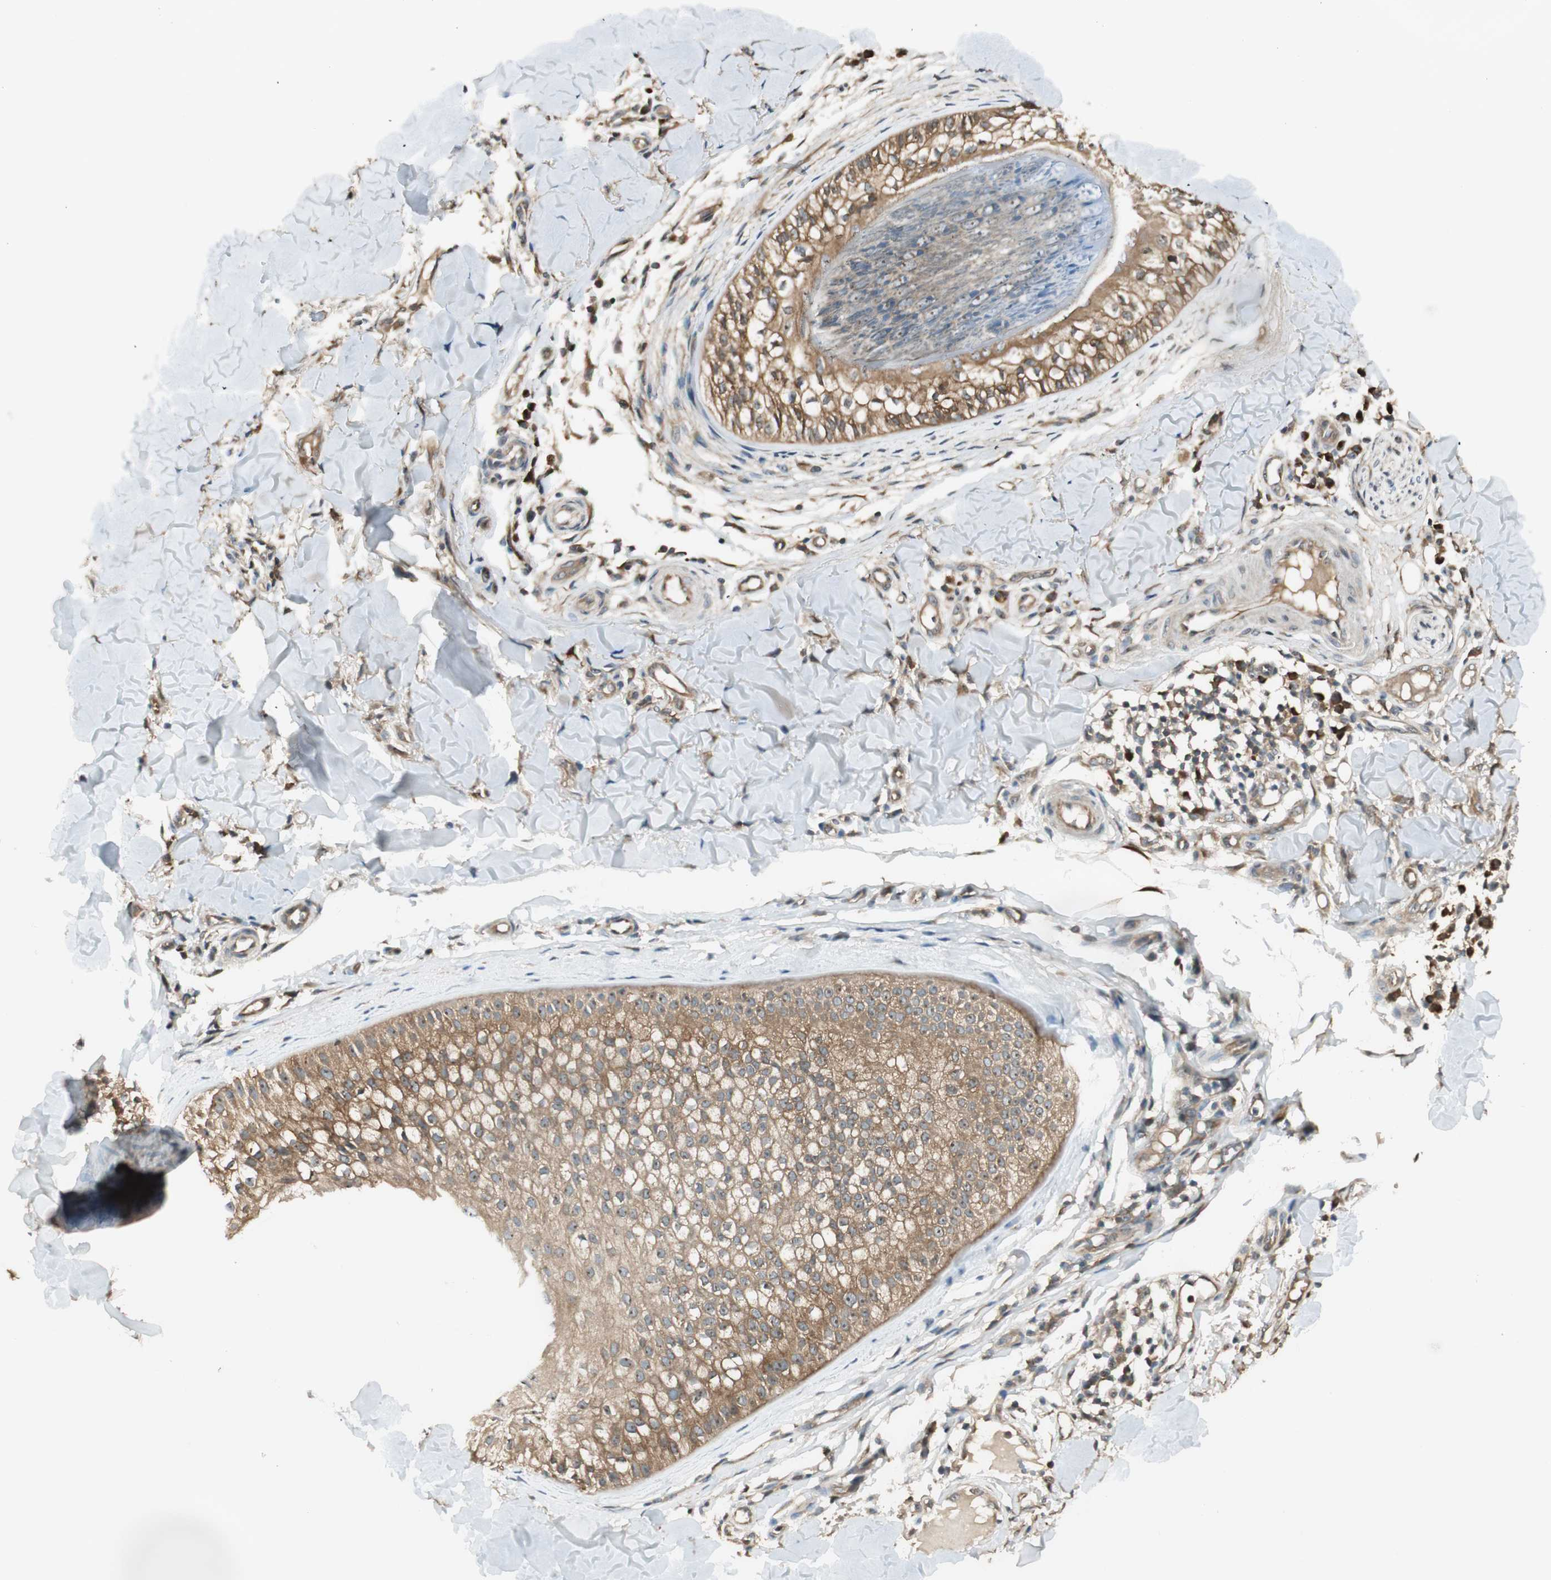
{"staining": {"intensity": "weak", "quantity": "<25%", "location": "cytoplasmic/membranous"}, "tissue": "skin cancer", "cell_type": "Tumor cells", "image_type": "cancer", "snomed": [{"axis": "morphology", "description": "Normal tissue, NOS"}, {"axis": "morphology", "description": "Basal cell carcinoma"}, {"axis": "topography", "description": "Skin"}], "caption": "Immunohistochemical staining of skin cancer (basal cell carcinoma) shows no significant staining in tumor cells.", "gene": "IPO5", "patient": {"sex": "male", "age": 52}}